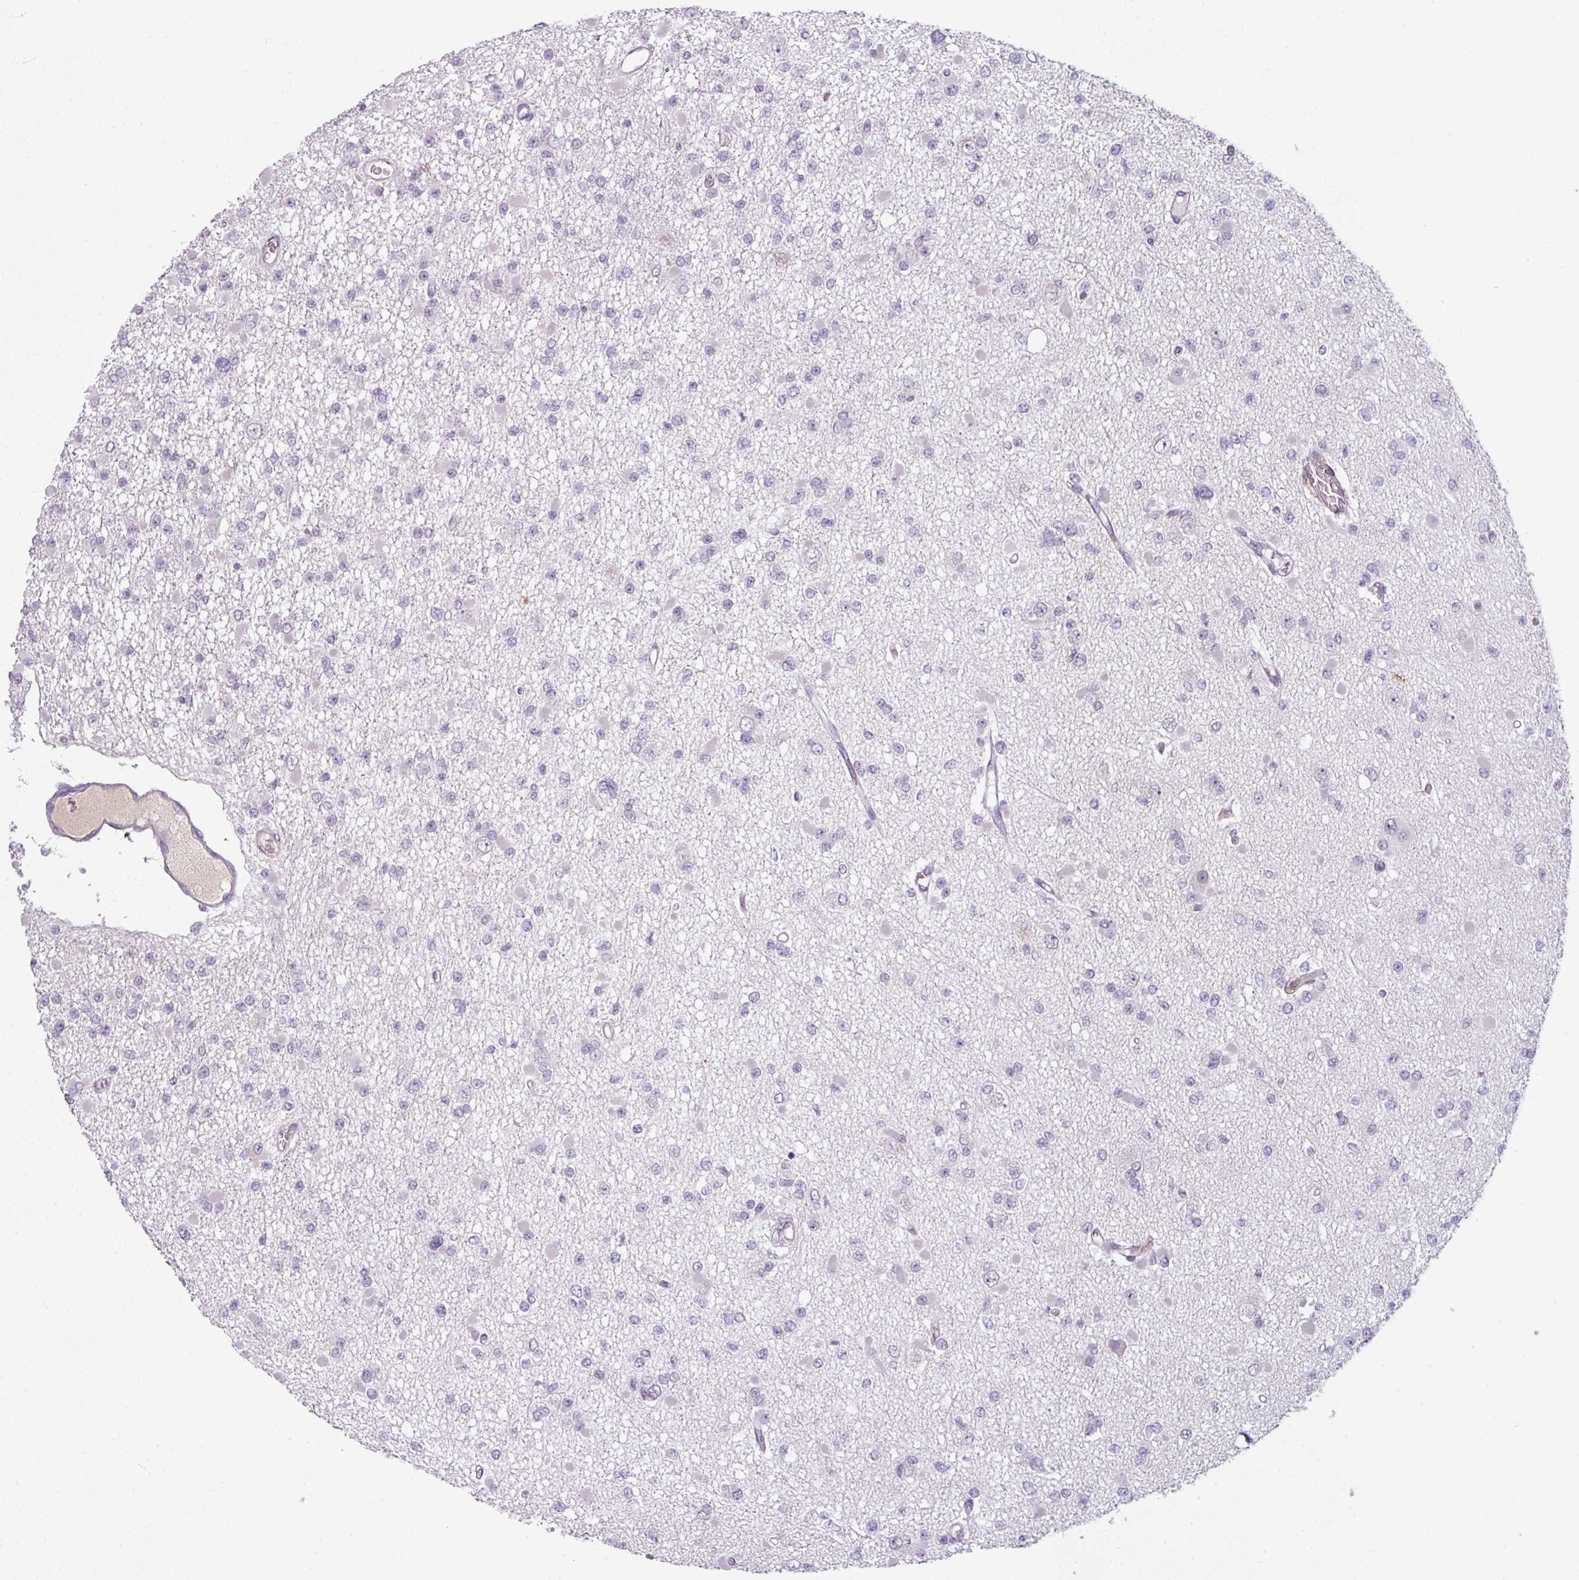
{"staining": {"intensity": "negative", "quantity": "none", "location": "none"}, "tissue": "glioma", "cell_type": "Tumor cells", "image_type": "cancer", "snomed": [{"axis": "morphology", "description": "Glioma, malignant, Low grade"}, {"axis": "topography", "description": "Brain"}], "caption": "The immunohistochemistry histopathology image has no significant positivity in tumor cells of malignant glioma (low-grade) tissue.", "gene": "UVSSA", "patient": {"sex": "female", "age": 22}}